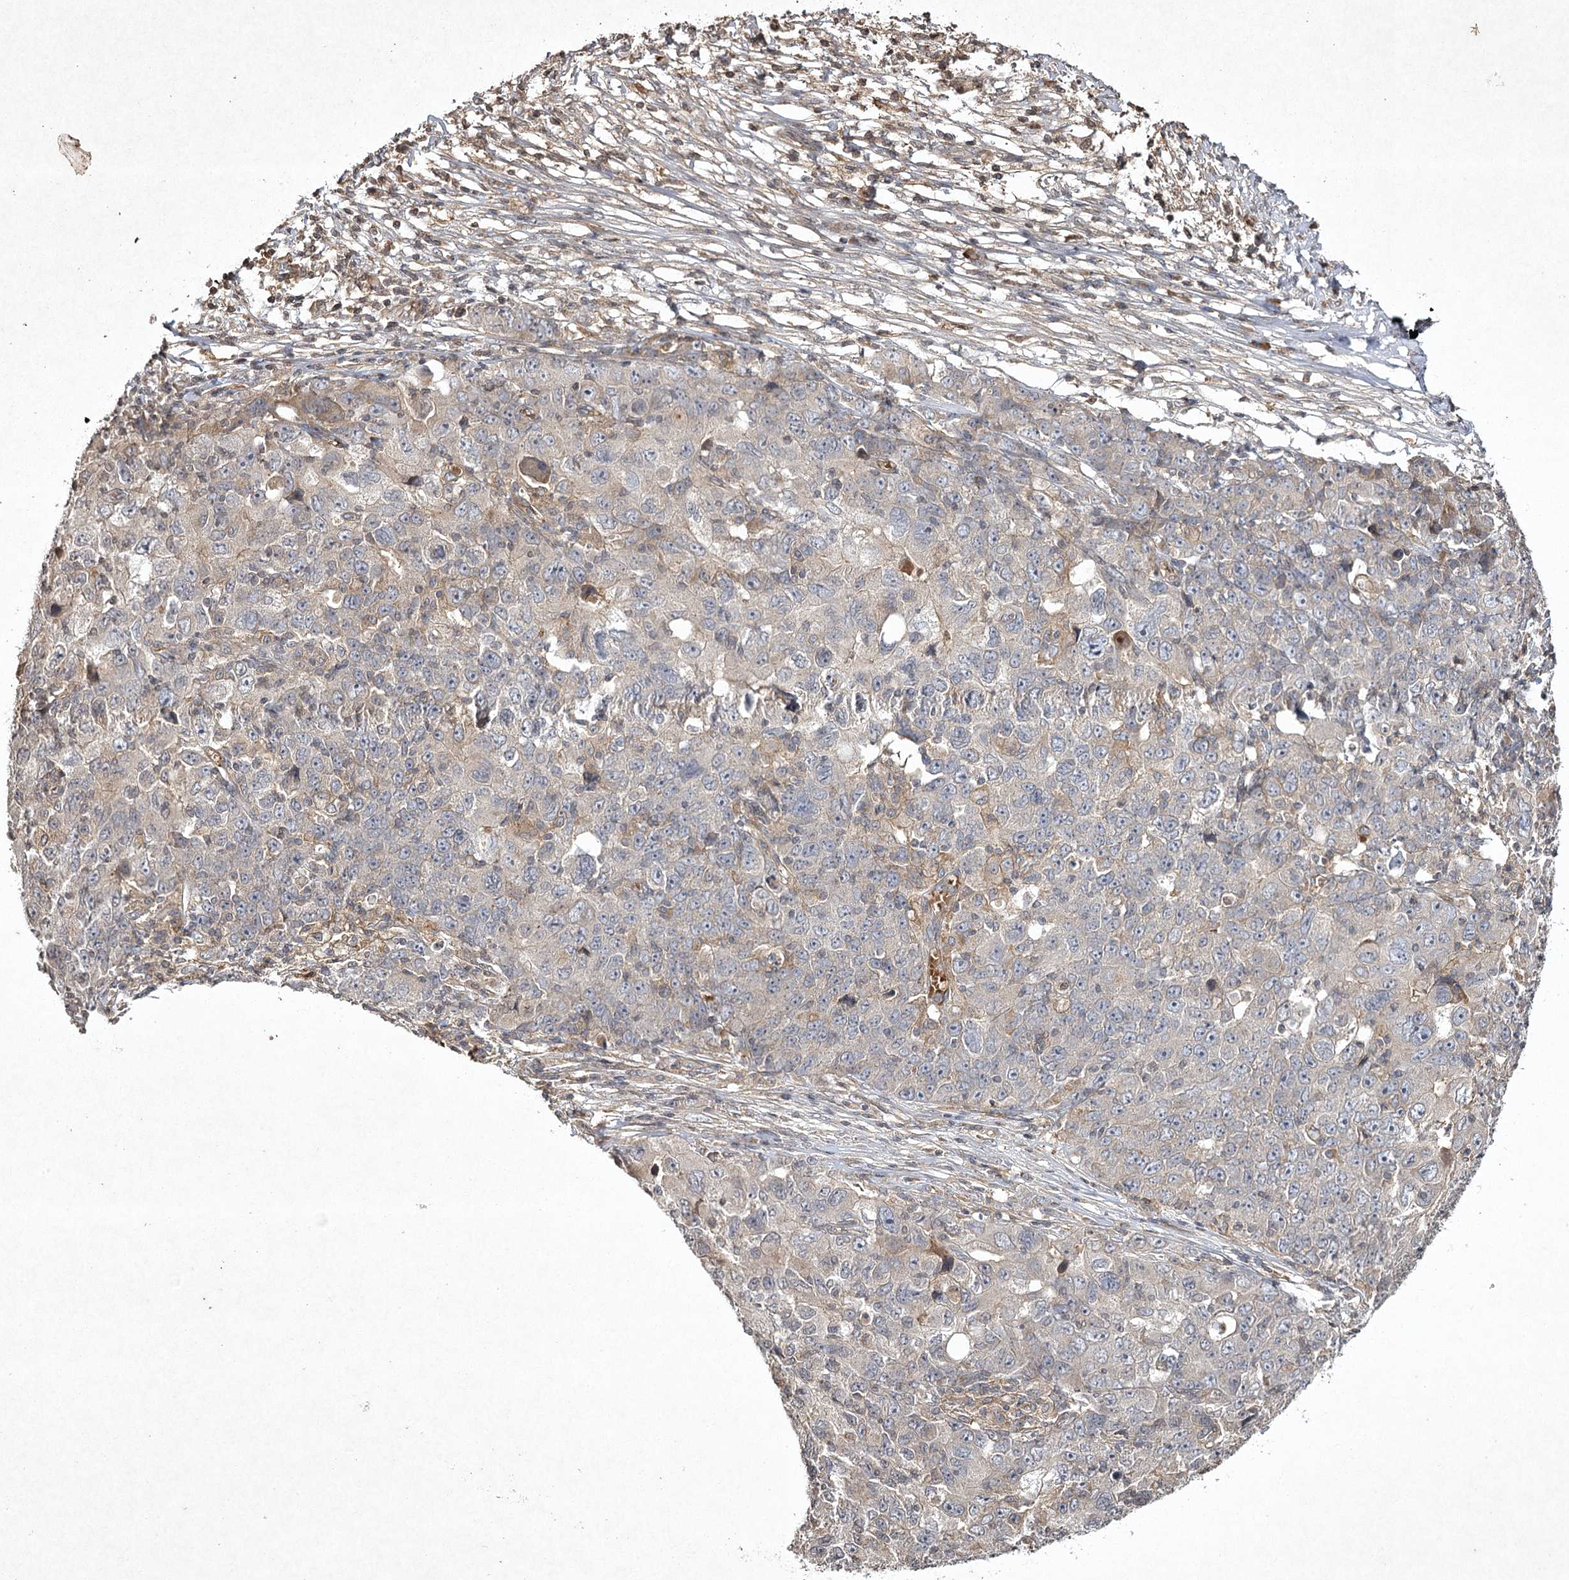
{"staining": {"intensity": "negative", "quantity": "none", "location": "none"}, "tissue": "ovarian cancer", "cell_type": "Tumor cells", "image_type": "cancer", "snomed": [{"axis": "morphology", "description": "Carcinoma, endometroid"}, {"axis": "topography", "description": "Ovary"}], "caption": "Human ovarian cancer stained for a protein using immunohistochemistry displays no positivity in tumor cells.", "gene": "CYP2B6", "patient": {"sex": "female", "age": 42}}